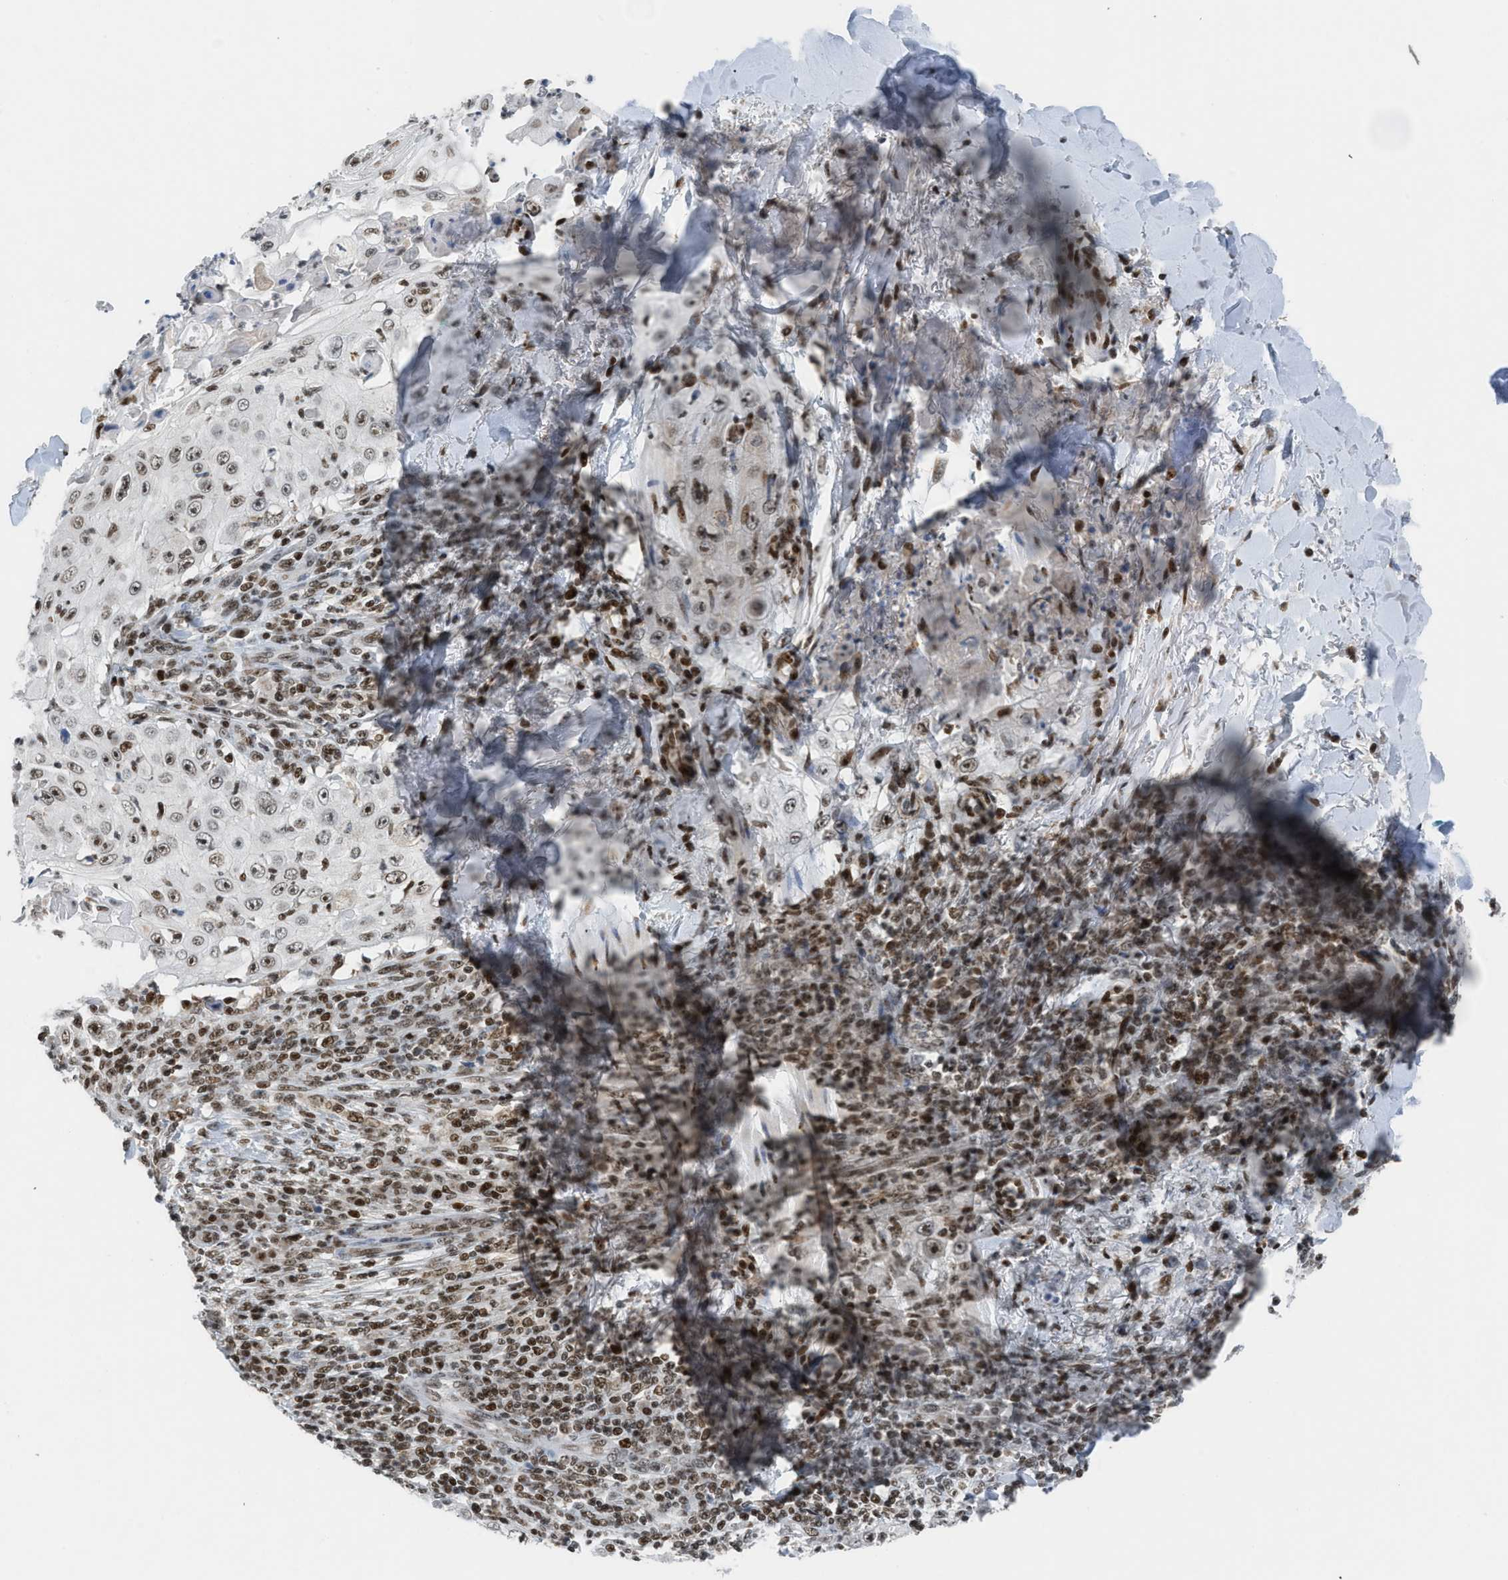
{"staining": {"intensity": "moderate", "quantity": ">75%", "location": "nuclear"}, "tissue": "skin cancer", "cell_type": "Tumor cells", "image_type": "cancer", "snomed": [{"axis": "morphology", "description": "Squamous cell carcinoma, NOS"}, {"axis": "topography", "description": "Skin"}], "caption": "This photomicrograph exhibits IHC staining of human skin cancer (squamous cell carcinoma), with medium moderate nuclear staining in about >75% of tumor cells.", "gene": "RAD51B", "patient": {"sex": "male", "age": 86}}